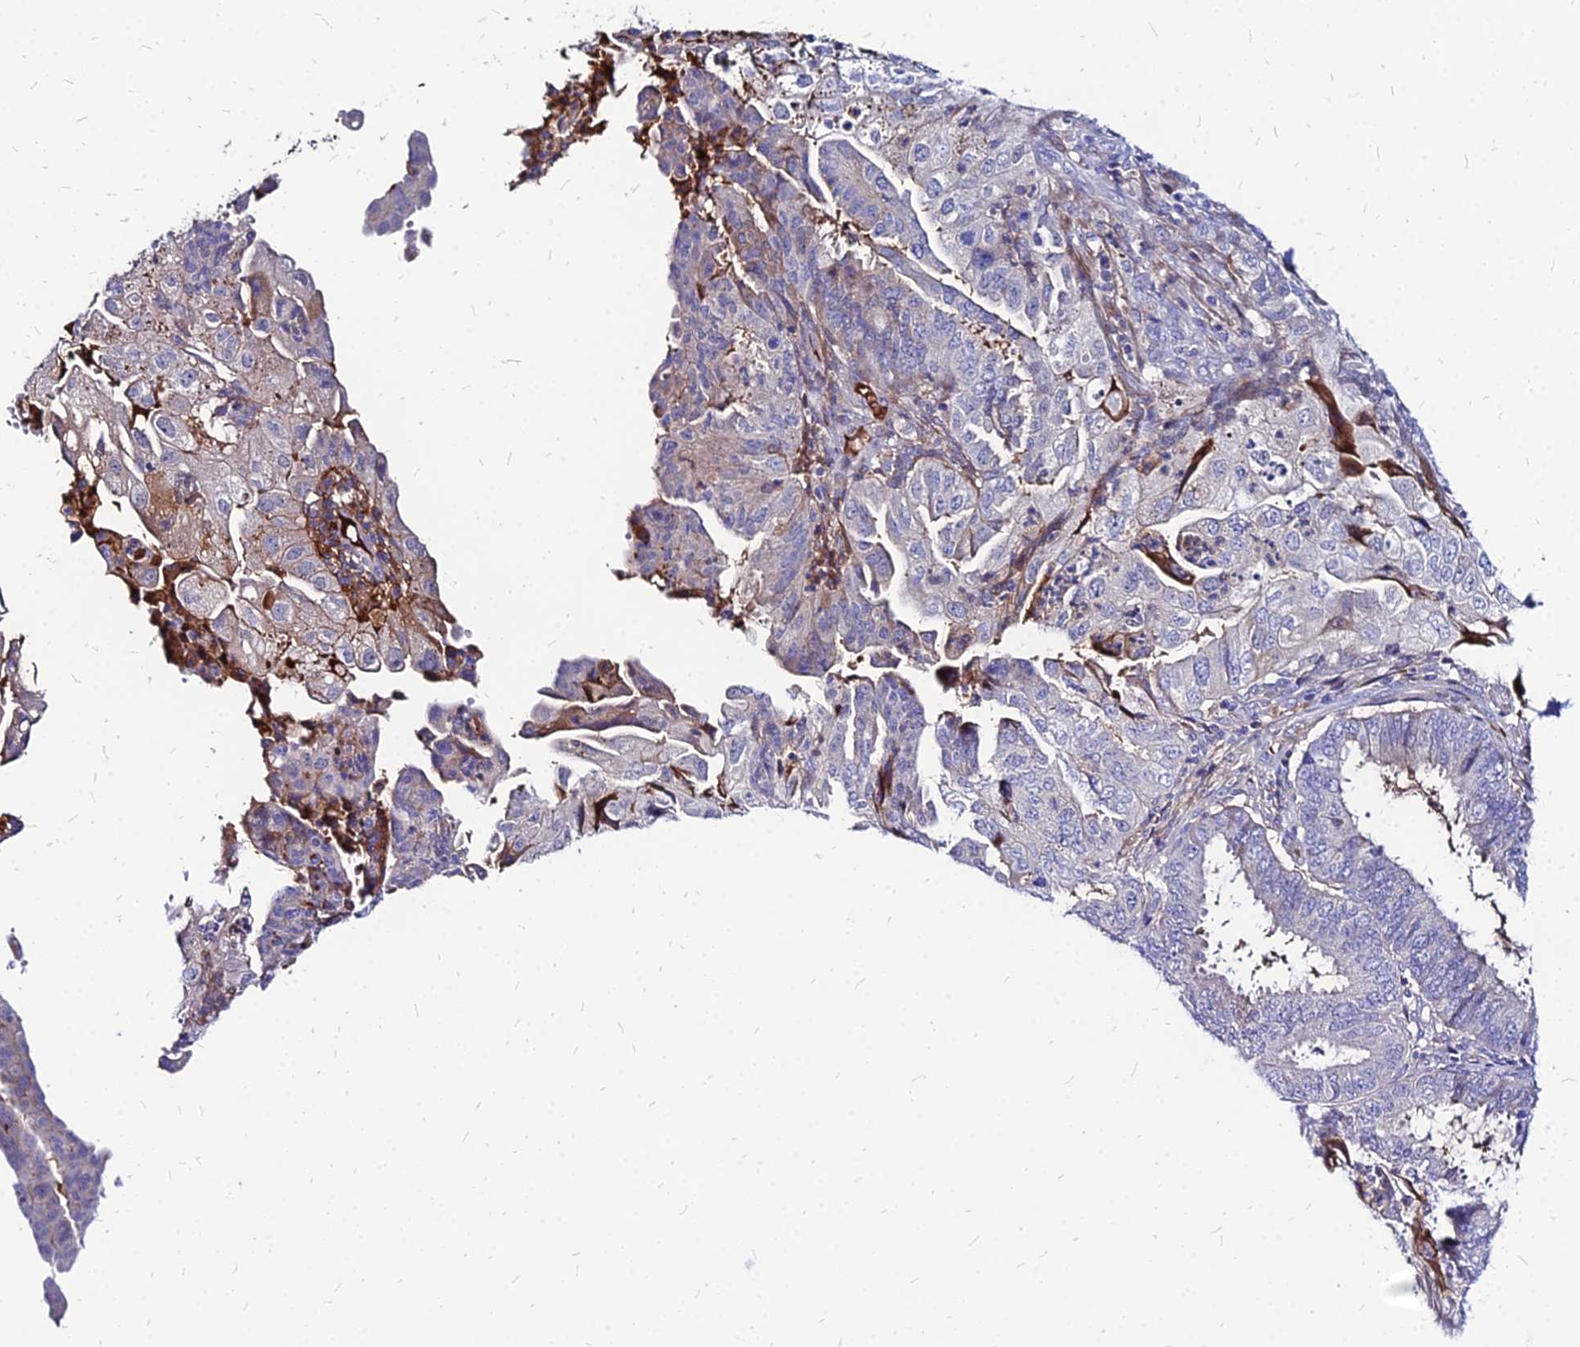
{"staining": {"intensity": "negative", "quantity": "none", "location": "none"}, "tissue": "endometrial cancer", "cell_type": "Tumor cells", "image_type": "cancer", "snomed": [{"axis": "morphology", "description": "Adenocarcinoma, NOS"}, {"axis": "topography", "description": "Endometrium"}], "caption": "High power microscopy image of an immunohistochemistry (IHC) photomicrograph of adenocarcinoma (endometrial), revealing no significant expression in tumor cells. The staining is performed using DAB brown chromogen with nuclei counter-stained in using hematoxylin.", "gene": "ACSM6", "patient": {"sex": "female", "age": 51}}